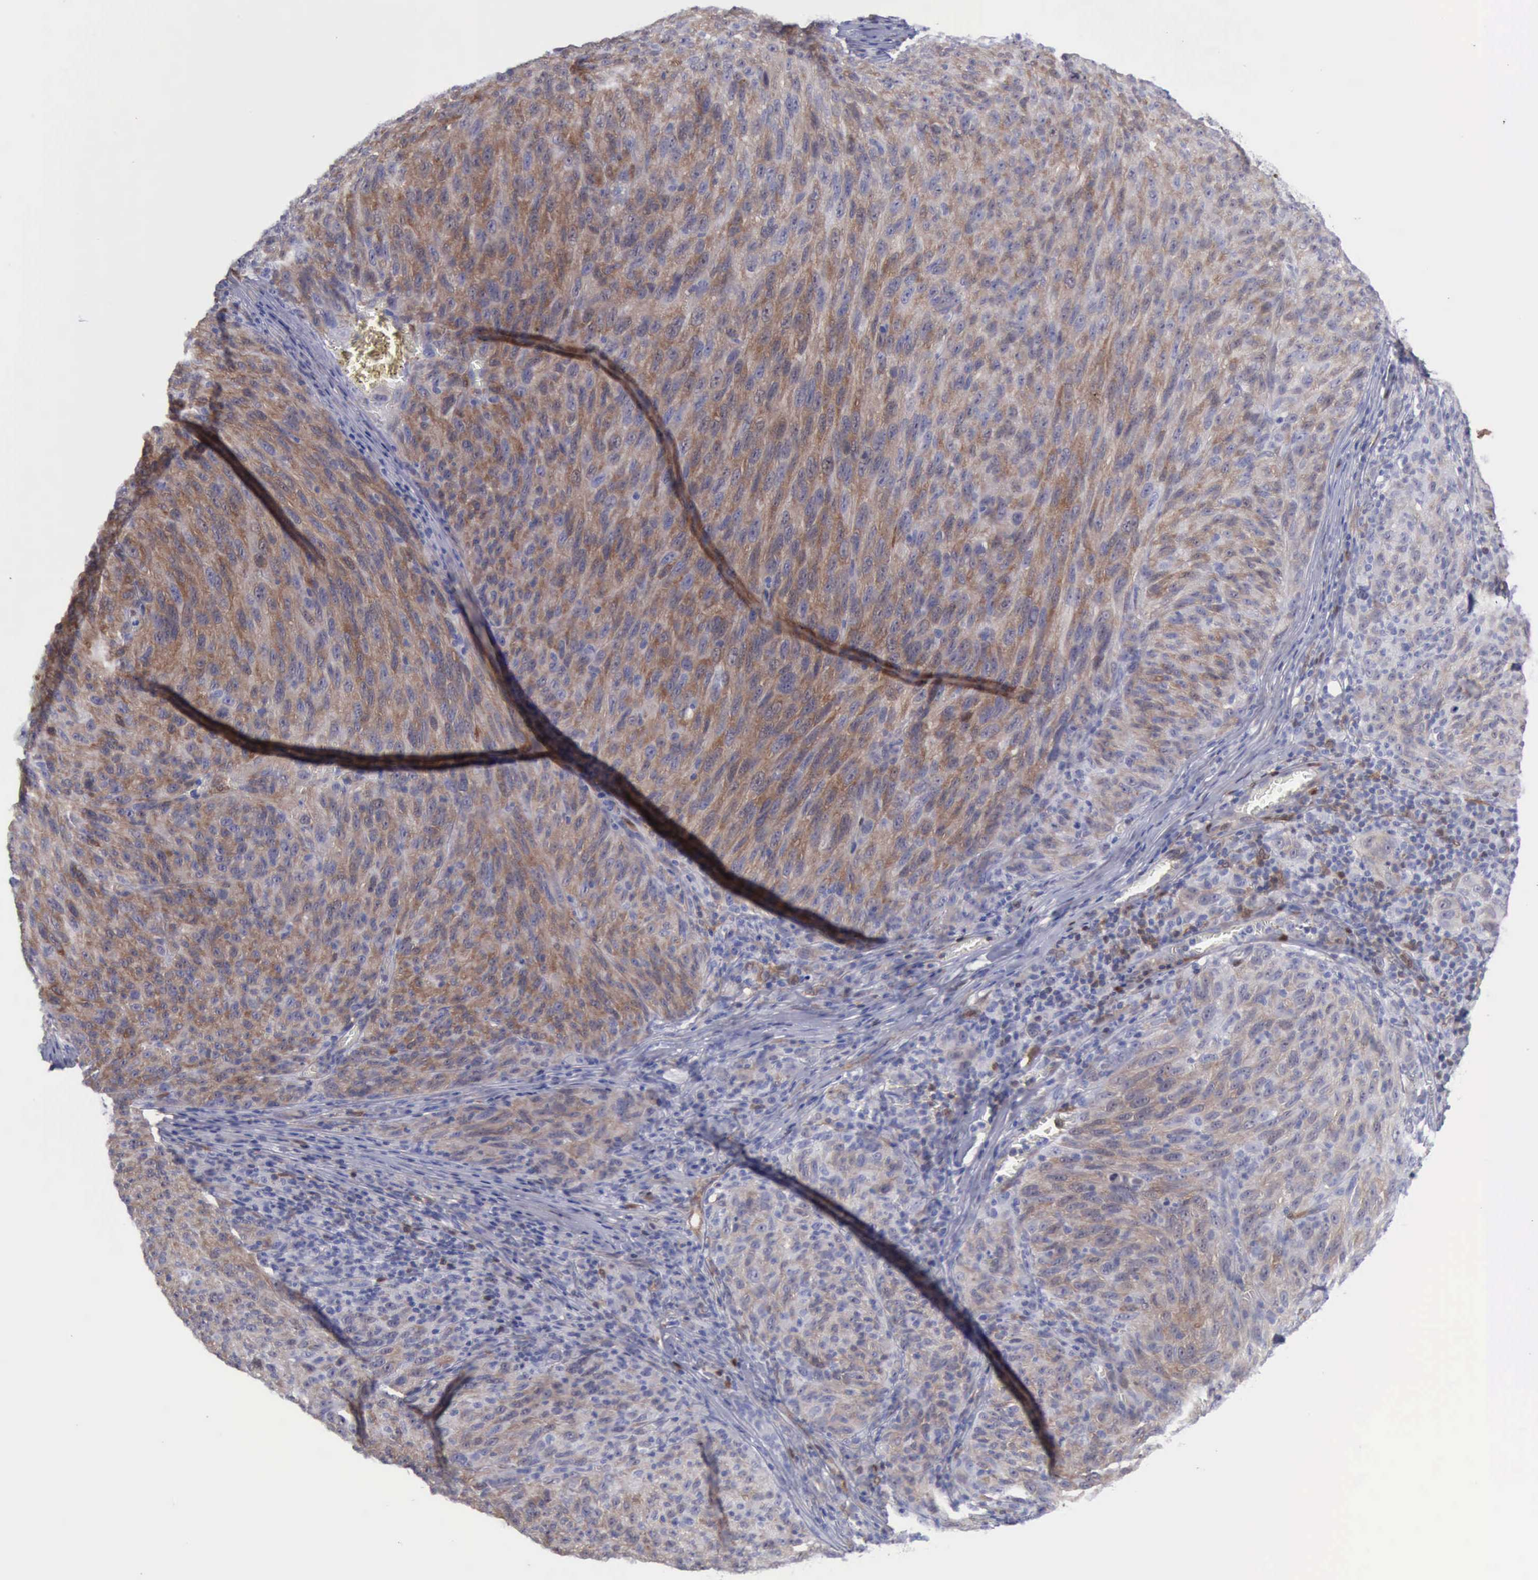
{"staining": {"intensity": "negative", "quantity": "none", "location": "none"}, "tissue": "melanoma", "cell_type": "Tumor cells", "image_type": "cancer", "snomed": [{"axis": "morphology", "description": "Malignant melanoma, NOS"}, {"axis": "topography", "description": "Skin"}], "caption": "Immunohistochemical staining of malignant melanoma shows no significant staining in tumor cells. (DAB immunohistochemistry (IHC), high magnification).", "gene": "FHL1", "patient": {"sex": "male", "age": 76}}